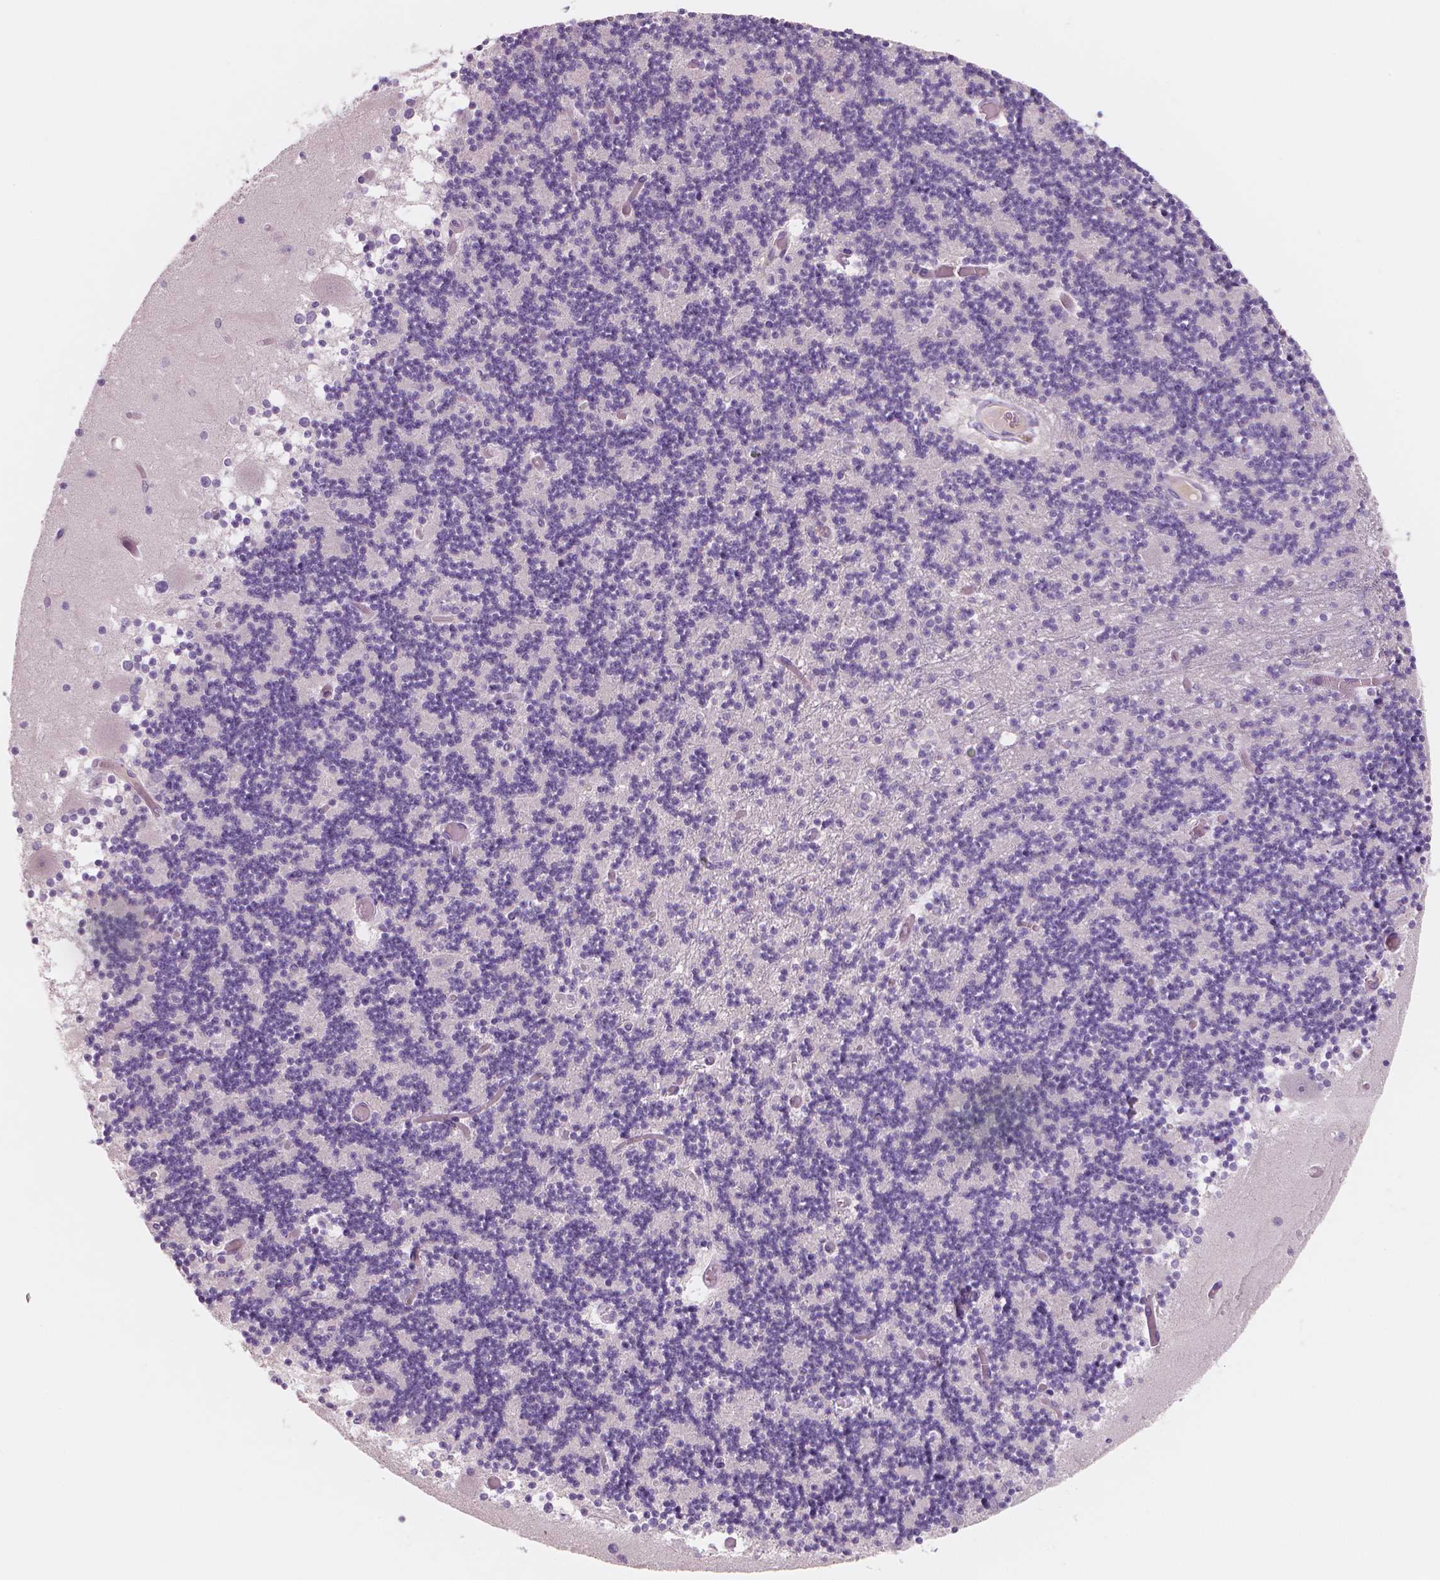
{"staining": {"intensity": "negative", "quantity": "none", "location": "none"}, "tissue": "cerebellum", "cell_type": "Cells in granular layer", "image_type": "normal", "snomed": [{"axis": "morphology", "description": "Normal tissue, NOS"}, {"axis": "topography", "description": "Cerebellum"}], "caption": "Immunohistochemistry (IHC) histopathology image of normal cerebellum stained for a protein (brown), which displays no expression in cells in granular layer. (Brightfield microscopy of DAB immunohistochemistry at high magnification).", "gene": "APOA4", "patient": {"sex": "female", "age": 28}}